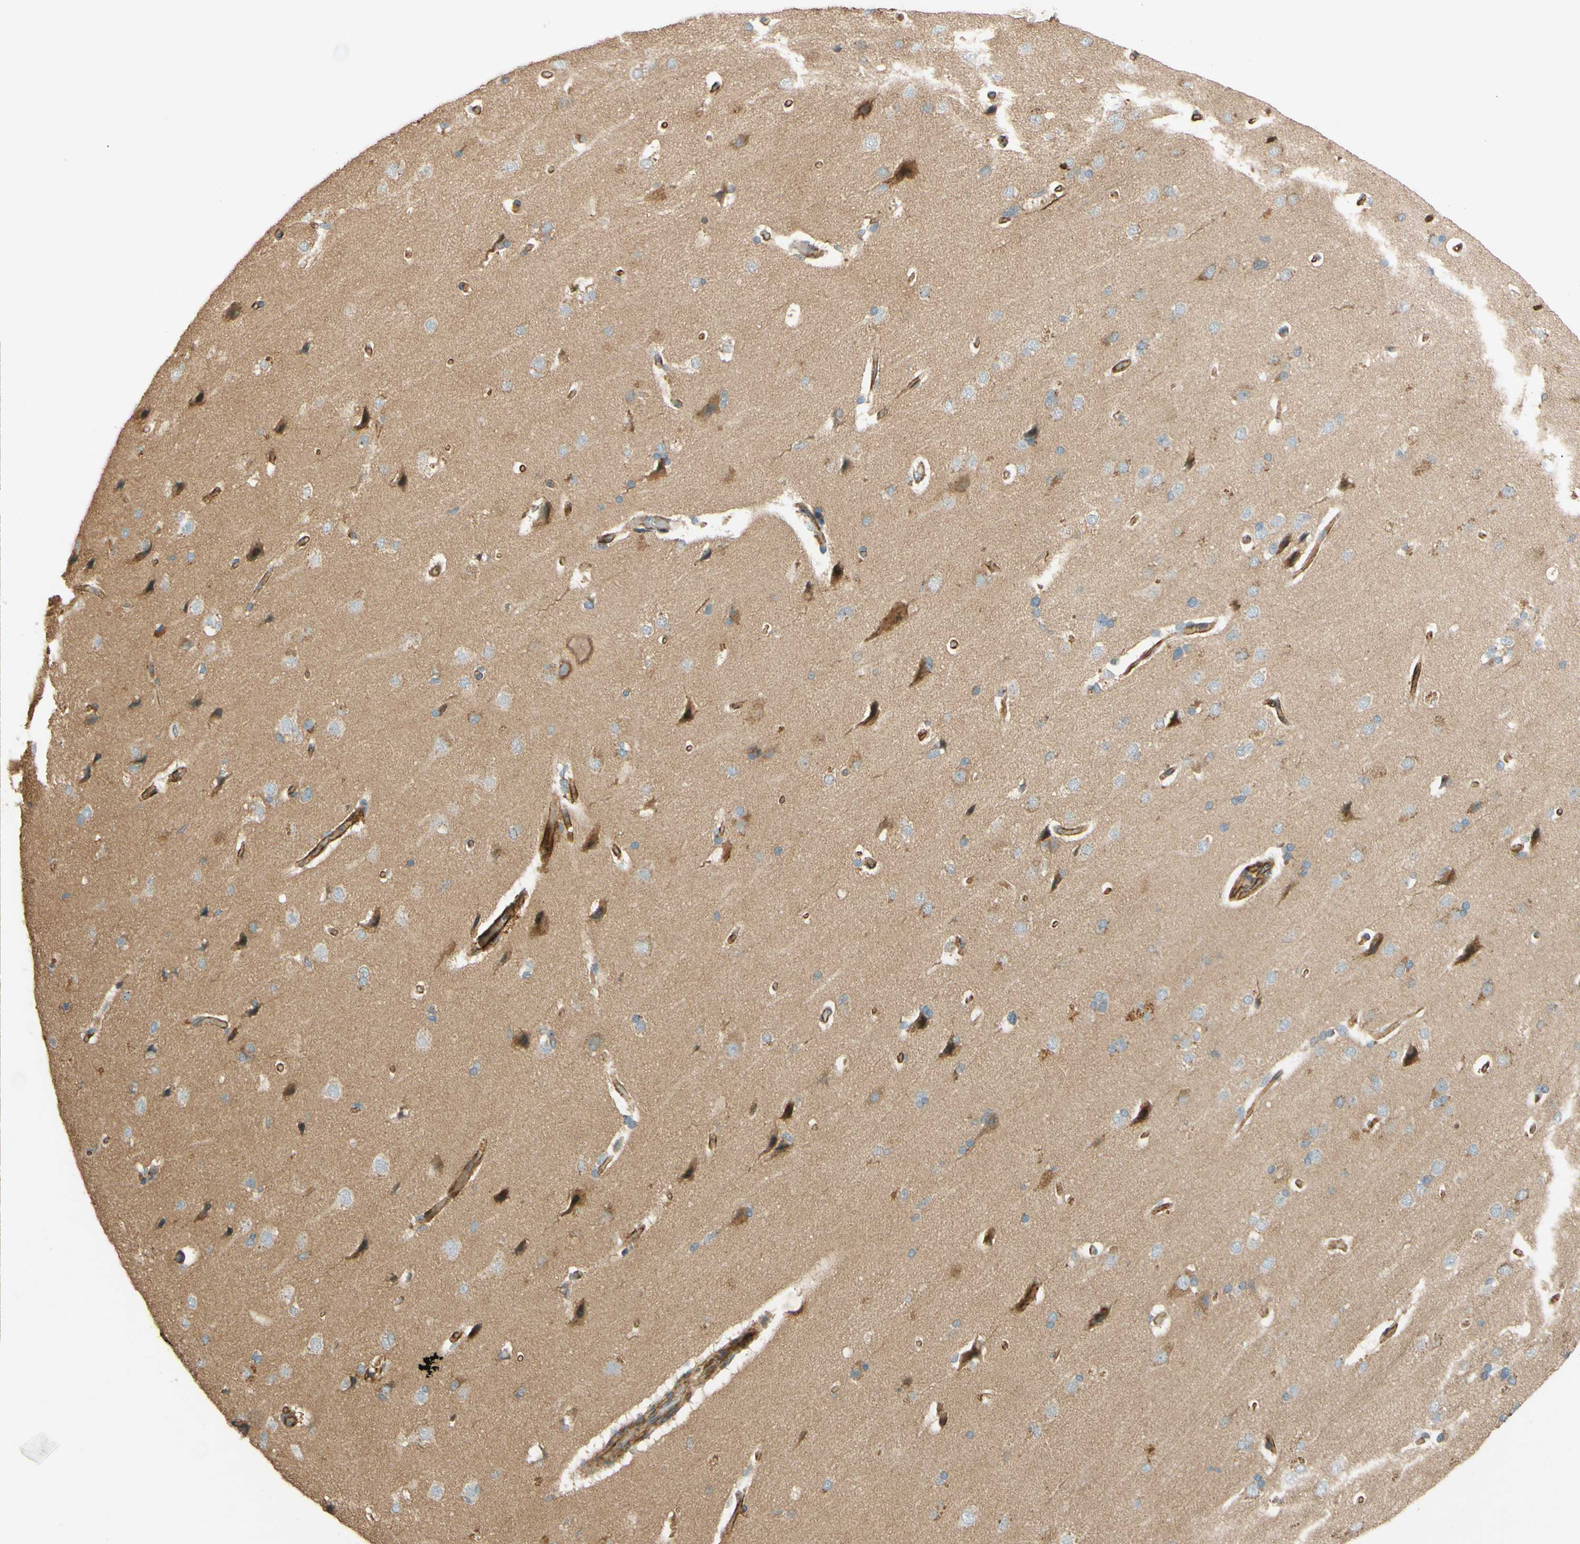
{"staining": {"intensity": "strong", "quantity": ">75%", "location": "cytoplasmic/membranous"}, "tissue": "cerebral cortex", "cell_type": "Endothelial cells", "image_type": "normal", "snomed": [{"axis": "morphology", "description": "Normal tissue, NOS"}, {"axis": "topography", "description": "Cerebral cortex"}], "caption": "High-power microscopy captured an immunohistochemistry micrograph of benign cerebral cortex, revealing strong cytoplasmic/membranous positivity in approximately >75% of endothelial cells. The protein is stained brown, and the nuclei are stained in blue (DAB IHC with brightfield microscopy, high magnification).", "gene": "ADAM17", "patient": {"sex": "male", "age": 62}}